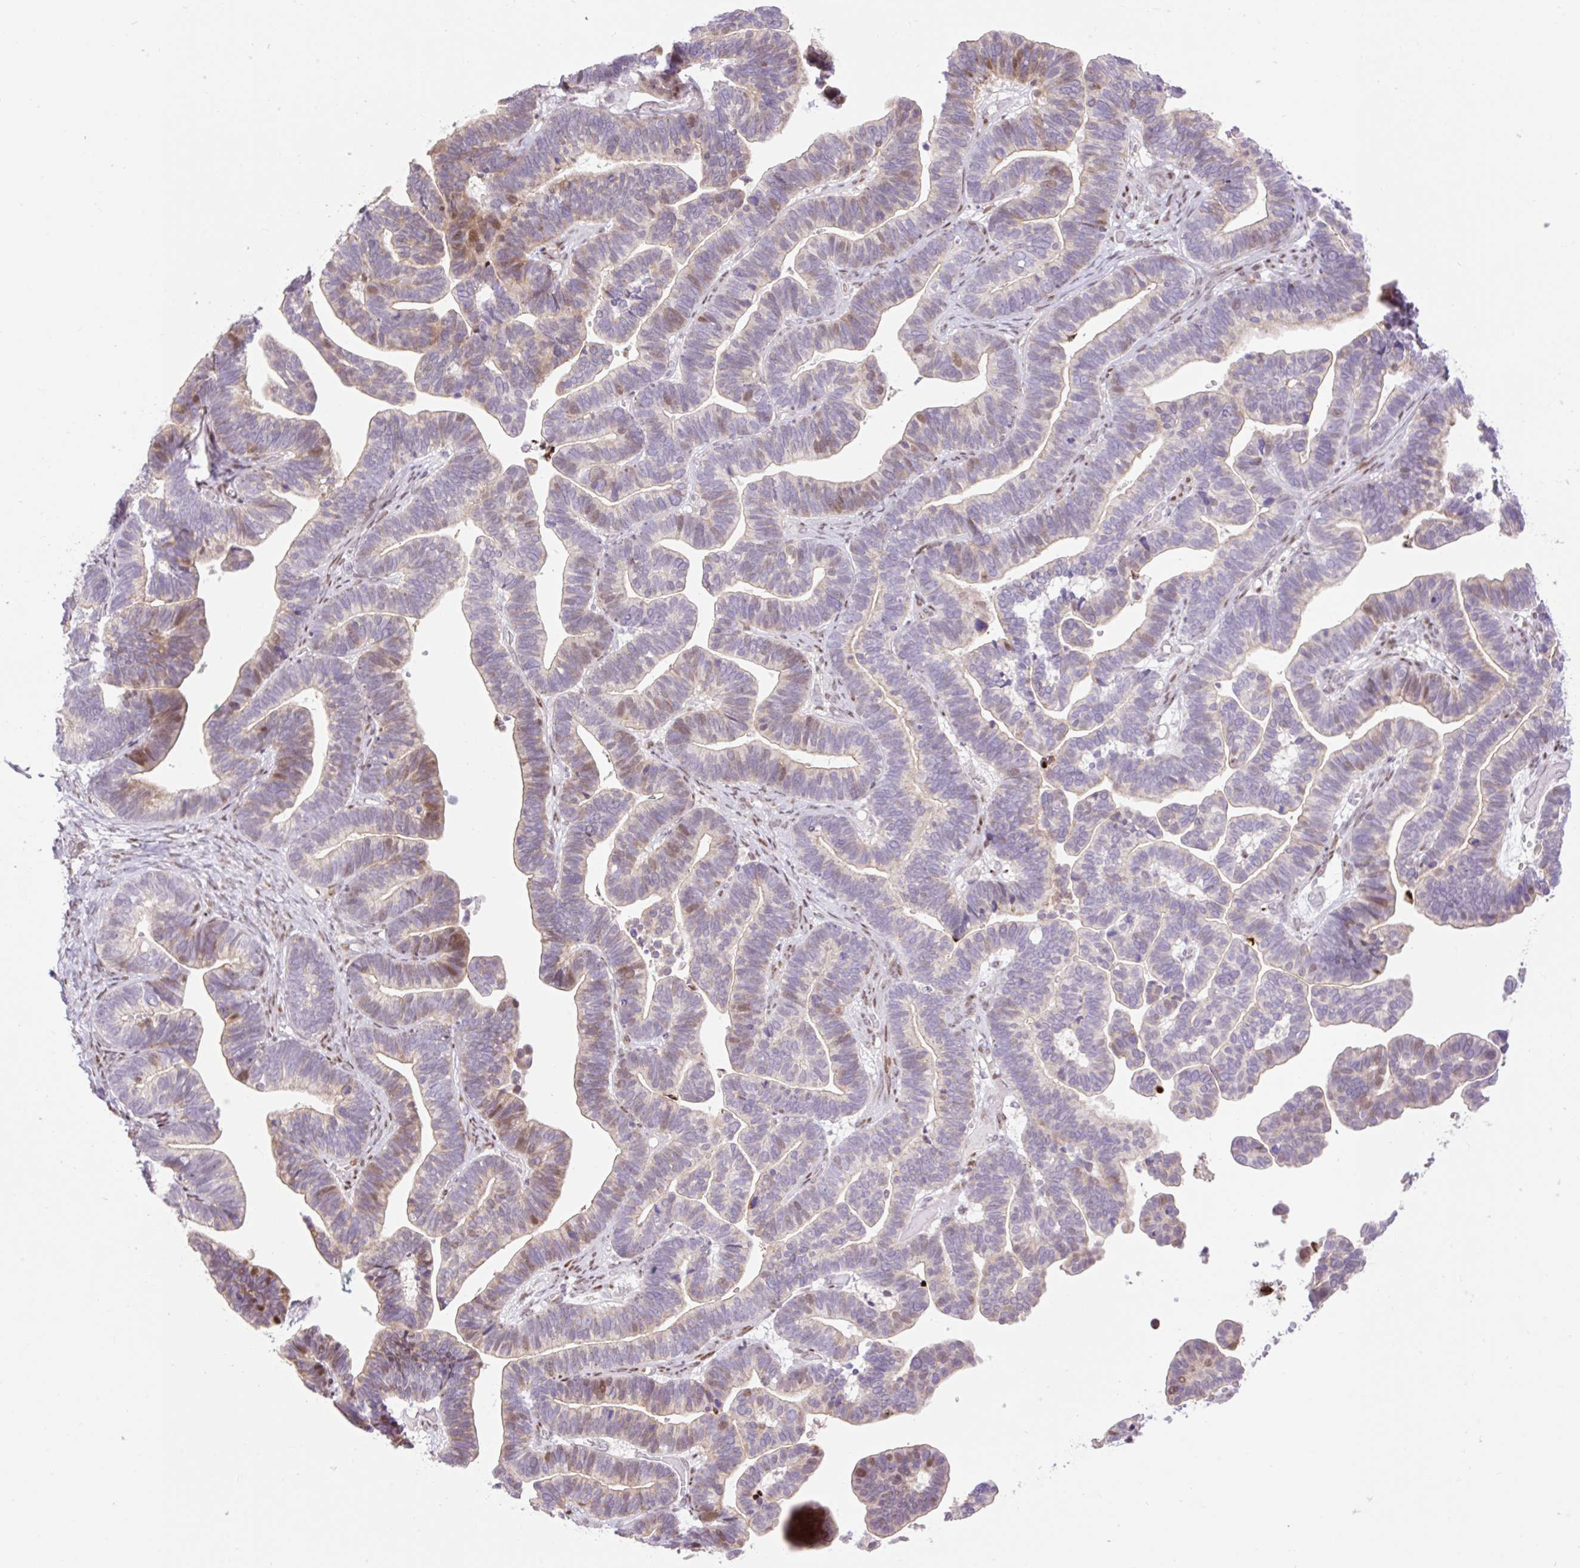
{"staining": {"intensity": "moderate", "quantity": "<25%", "location": "cytoplasmic/membranous,nuclear"}, "tissue": "ovarian cancer", "cell_type": "Tumor cells", "image_type": "cancer", "snomed": [{"axis": "morphology", "description": "Cystadenocarcinoma, serous, NOS"}, {"axis": "topography", "description": "Ovary"}], "caption": "Brown immunohistochemical staining in human ovarian serous cystadenocarcinoma shows moderate cytoplasmic/membranous and nuclear positivity in approximately <25% of tumor cells.", "gene": "RIPPLY3", "patient": {"sex": "female", "age": 56}}